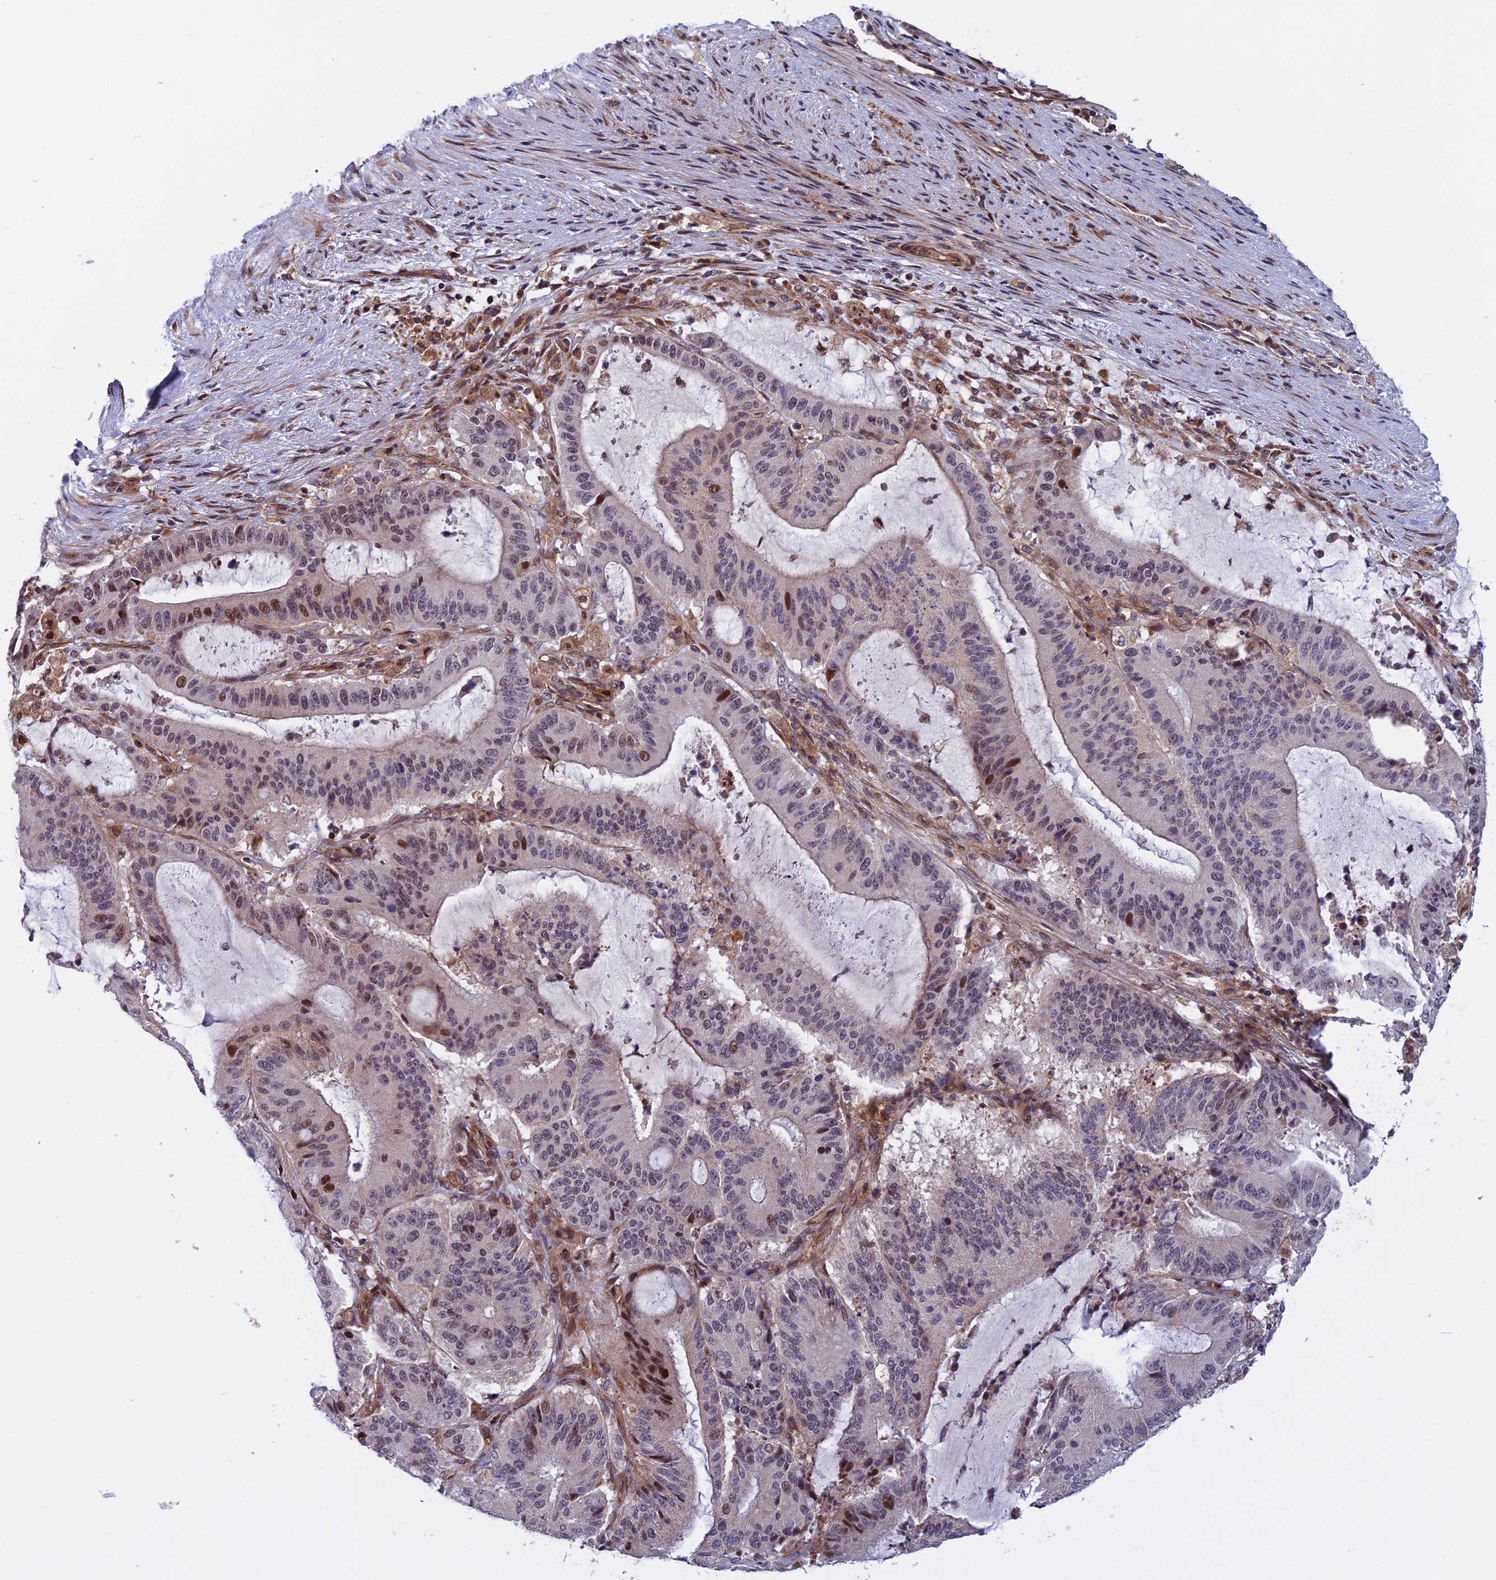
{"staining": {"intensity": "moderate", "quantity": "<25%", "location": "nuclear"}, "tissue": "liver cancer", "cell_type": "Tumor cells", "image_type": "cancer", "snomed": [{"axis": "morphology", "description": "Normal tissue, NOS"}, {"axis": "morphology", "description": "Cholangiocarcinoma"}, {"axis": "topography", "description": "Liver"}, {"axis": "topography", "description": "Peripheral nerve tissue"}], "caption": "This micrograph displays immunohistochemistry staining of liver cancer, with low moderate nuclear staining in approximately <25% of tumor cells.", "gene": "COMMD2", "patient": {"sex": "female", "age": 73}}